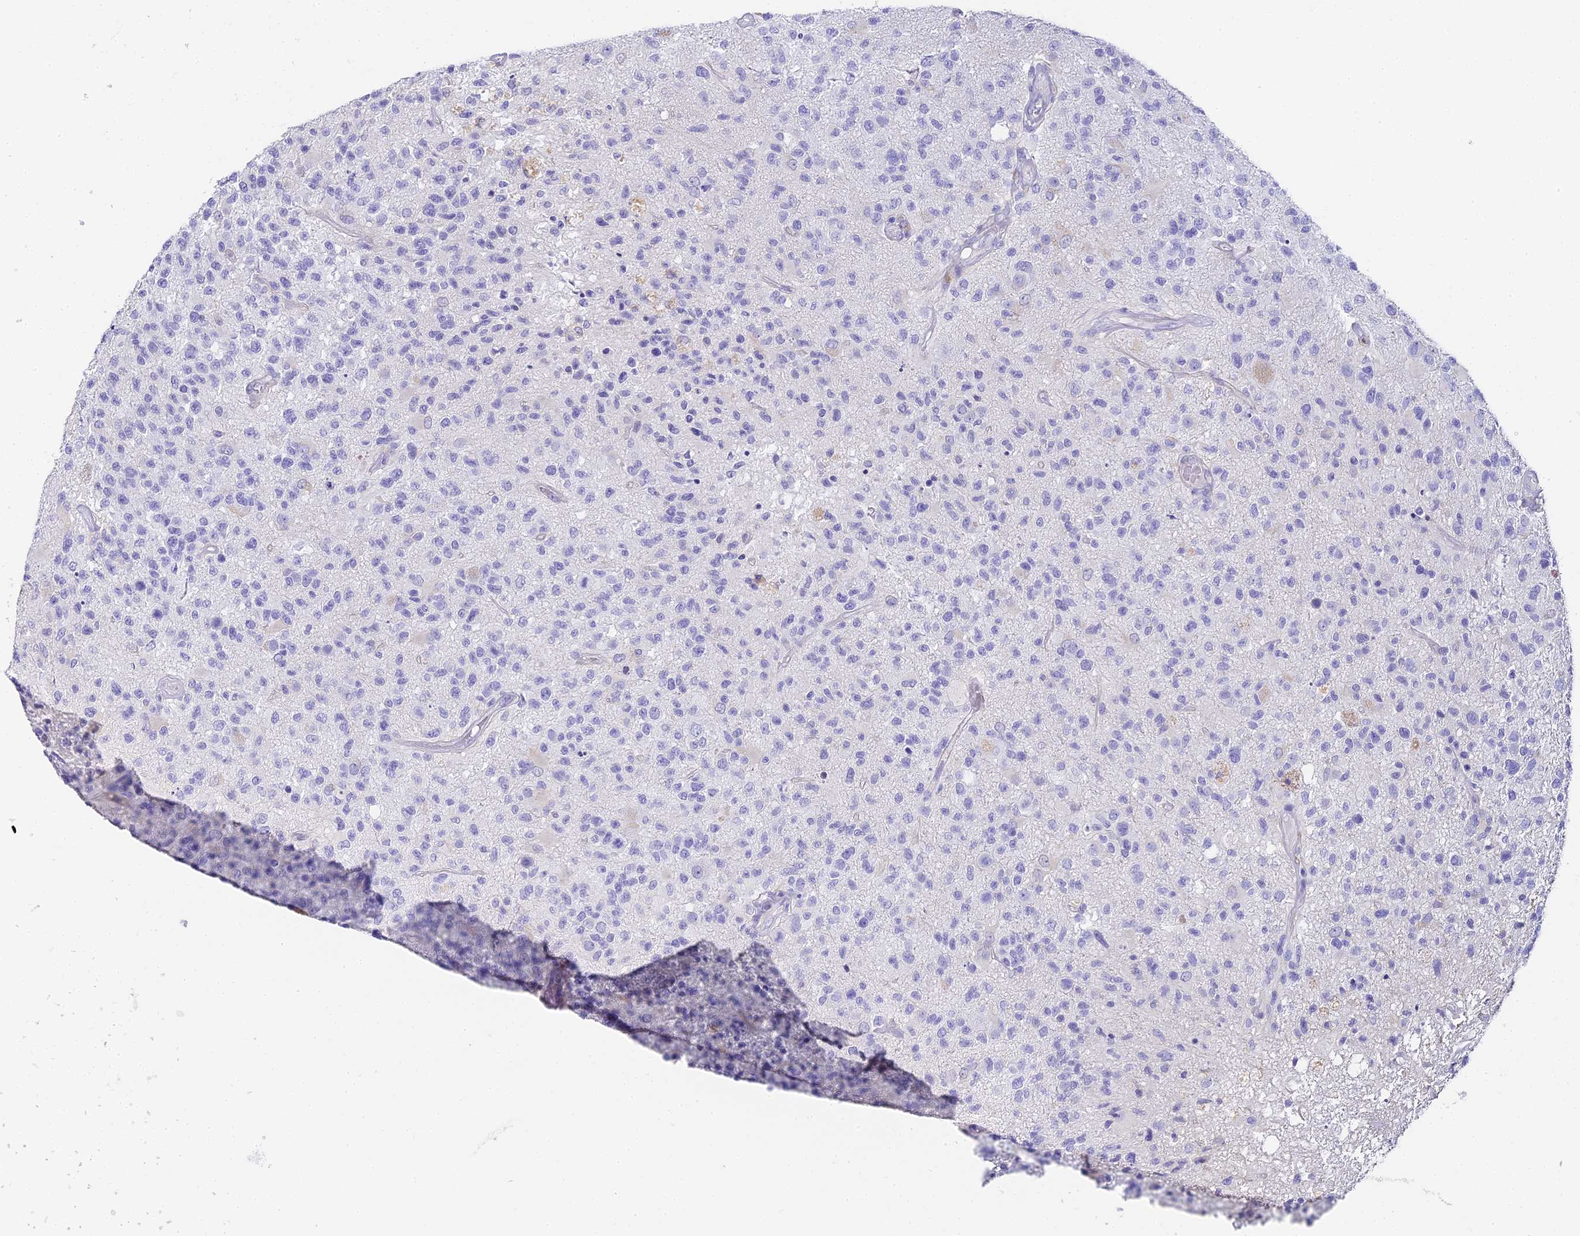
{"staining": {"intensity": "negative", "quantity": "none", "location": "none"}, "tissue": "glioma", "cell_type": "Tumor cells", "image_type": "cancer", "snomed": [{"axis": "morphology", "description": "Glioma, malignant, High grade"}, {"axis": "morphology", "description": "Glioblastoma, NOS"}, {"axis": "topography", "description": "Brain"}], "caption": "Immunohistochemistry of human high-grade glioma (malignant) demonstrates no staining in tumor cells.", "gene": "ABHD14A-ACY1", "patient": {"sex": "male", "age": 60}}